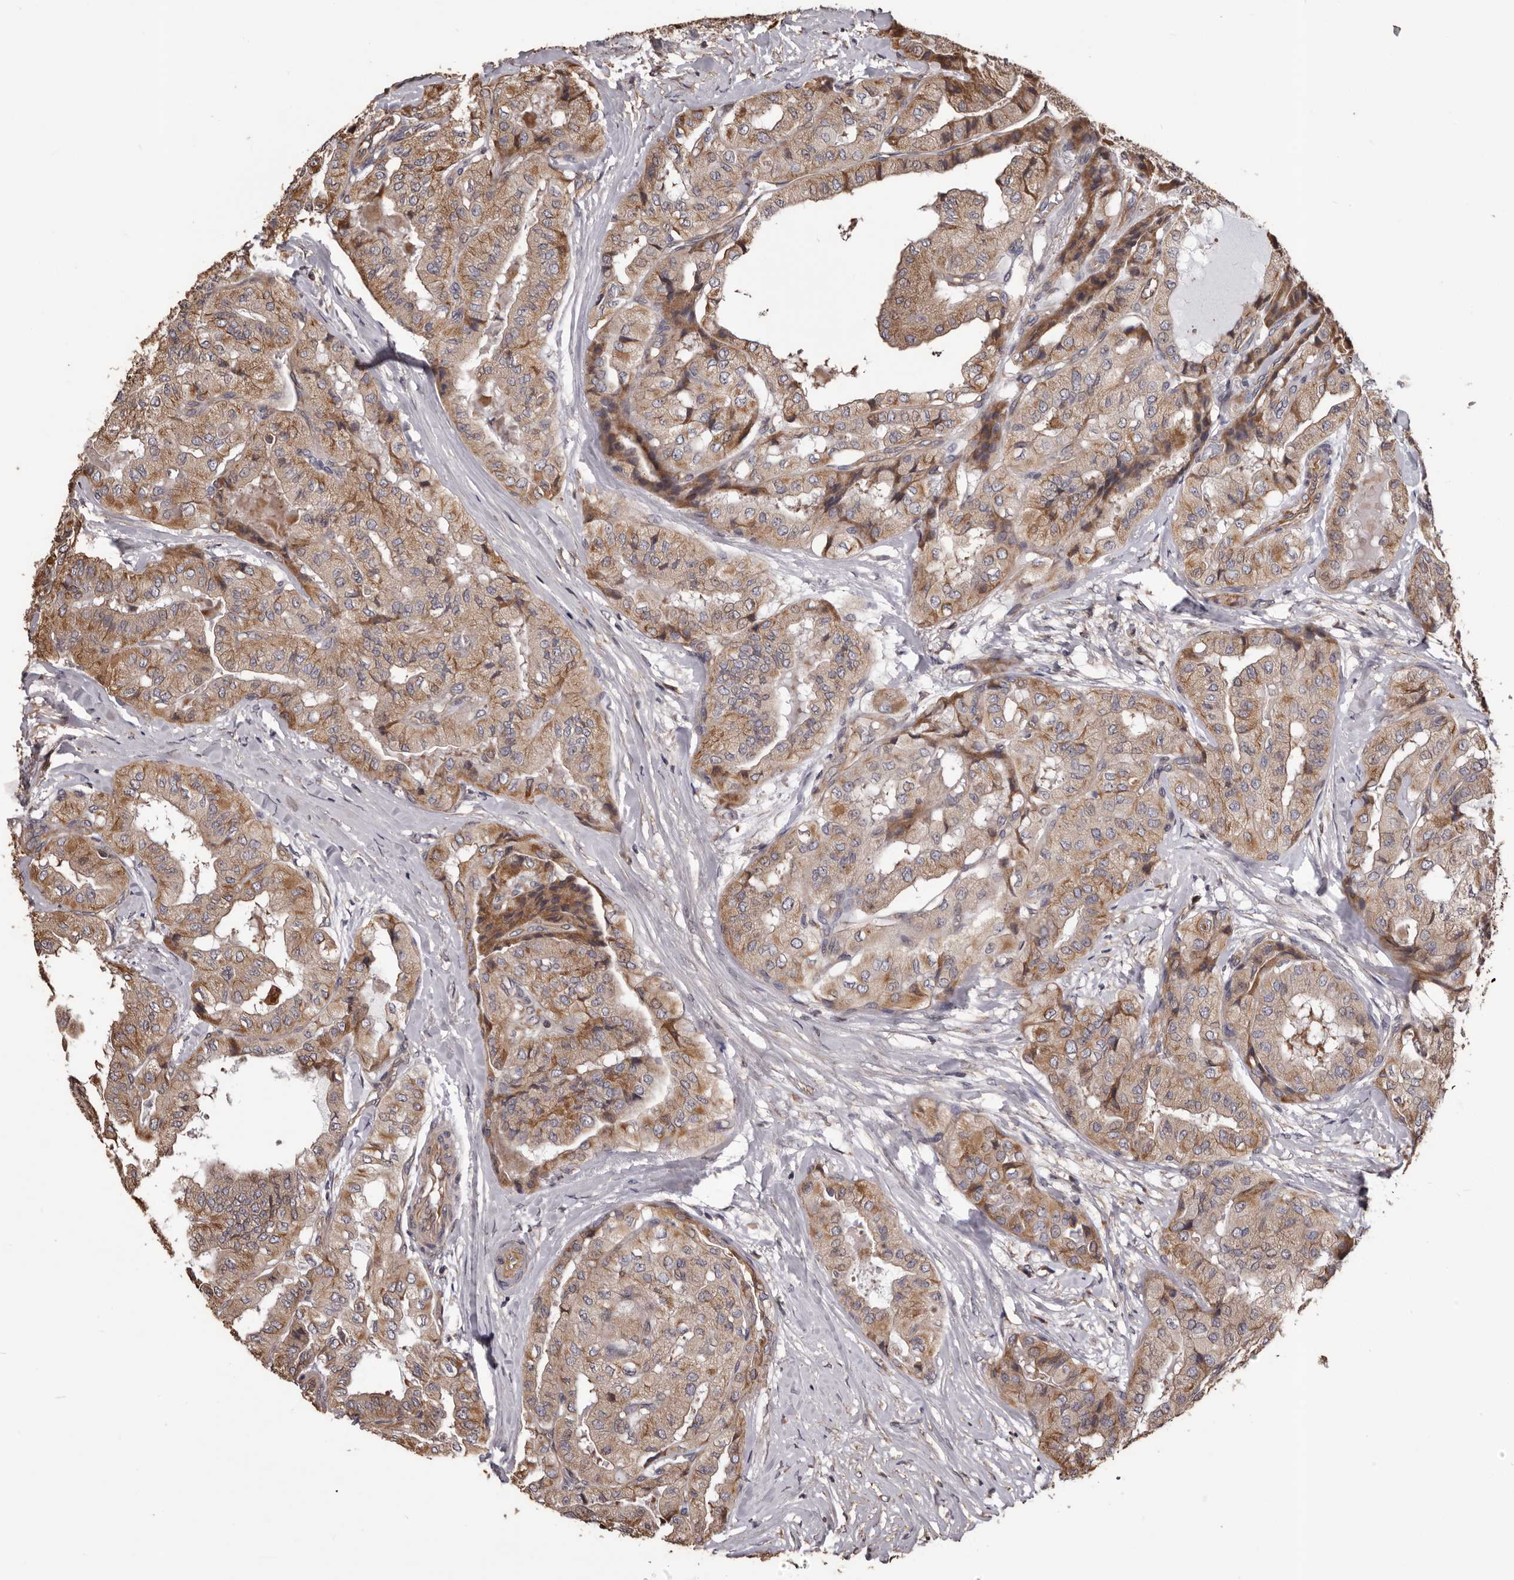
{"staining": {"intensity": "weak", "quantity": ">75%", "location": "cytoplasmic/membranous"}, "tissue": "thyroid cancer", "cell_type": "Tumor cells", "image_type": "cancer", "snomed": [{"axis": "morphology", "description": "Papillary adenocarcinoma, NOS"}, {"axis": "topography", "description": "Thyroid gland"}], "caption": "A low amount of weak cytoplasmic/membranous staining is identified in about >75% of tumor cells in thyroid cancer (papillary adenocarcinoma) tissue. The staining is performed using DAB (3,3'-diaminobenzidine) brown chromogen to label protein expression. The nuclei are counter-stained blue using hematoxylin.", "gene": "CEP104", "patient": {"sex": "female", "age": 59}}